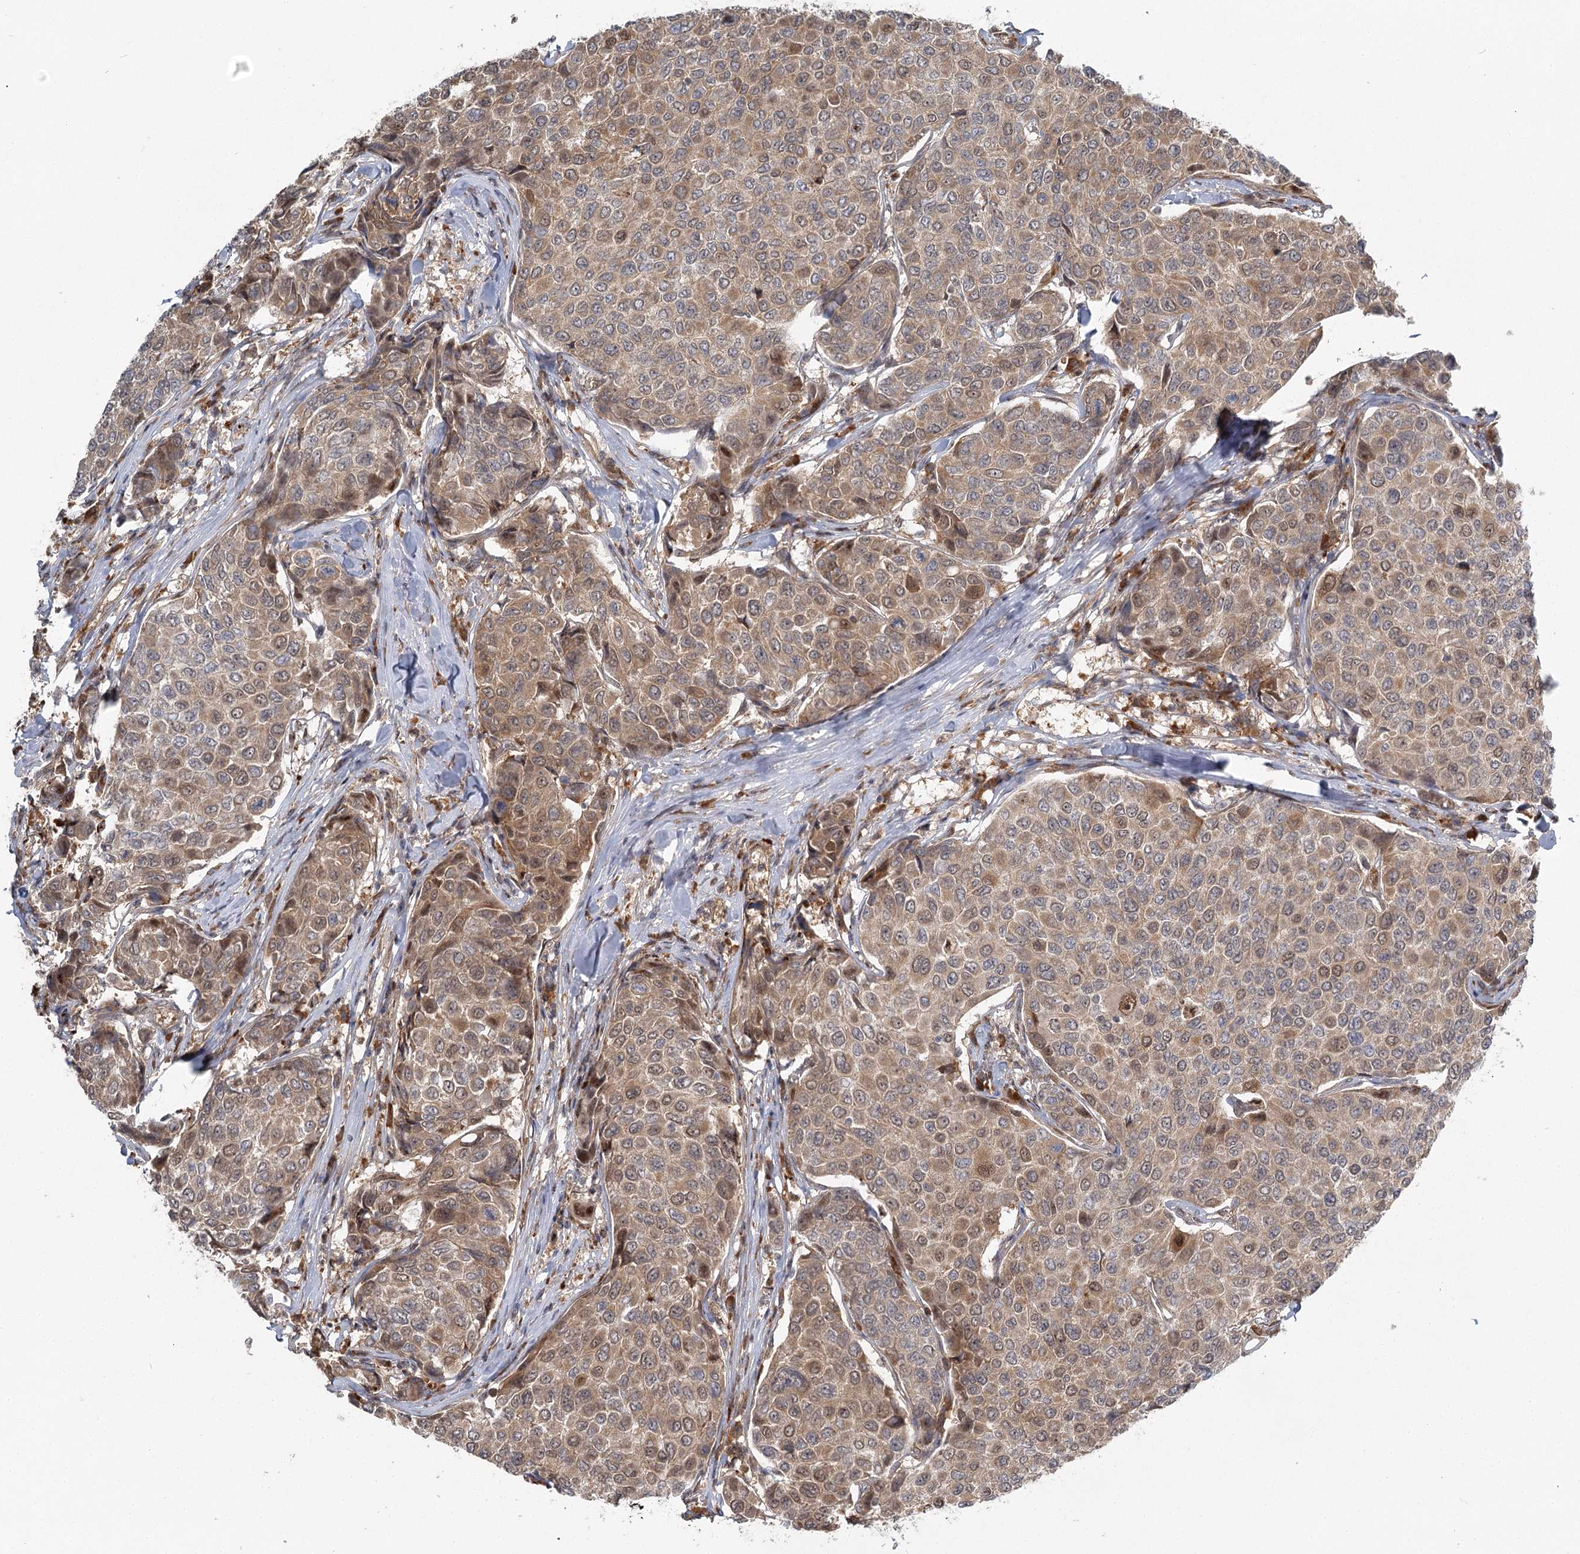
{"staining": {"intensity": "moderate", "quantity": "25%-75%", "location": "cytoplasmic/membranous,nuclear"}, "tissue": "breast cancer", "cell_type": "Tumor cells", "image_type": "cancer", "snomed": [{"axis": "morphology", "description": "Duct carcinoma"}, {"axis": "topography", "description": "Breast"}], "caption": "Immunohistochemistry (DAB (3,3'-diaminobenzidine)) staining of human infiltrating ductal carcinoma (breast) reveals moderate cytoplasmic/membranous and nuclear protein staining in approximately 25%-75% of tumor cells. (Stains: DAB (3,3'-diaminobenzidine) in brown, nuclei in blue, Microscopy: brightfield microscopy at high magnification).", "gene": "THNSL1", "patient": {"sex": "female", "age": 55}}